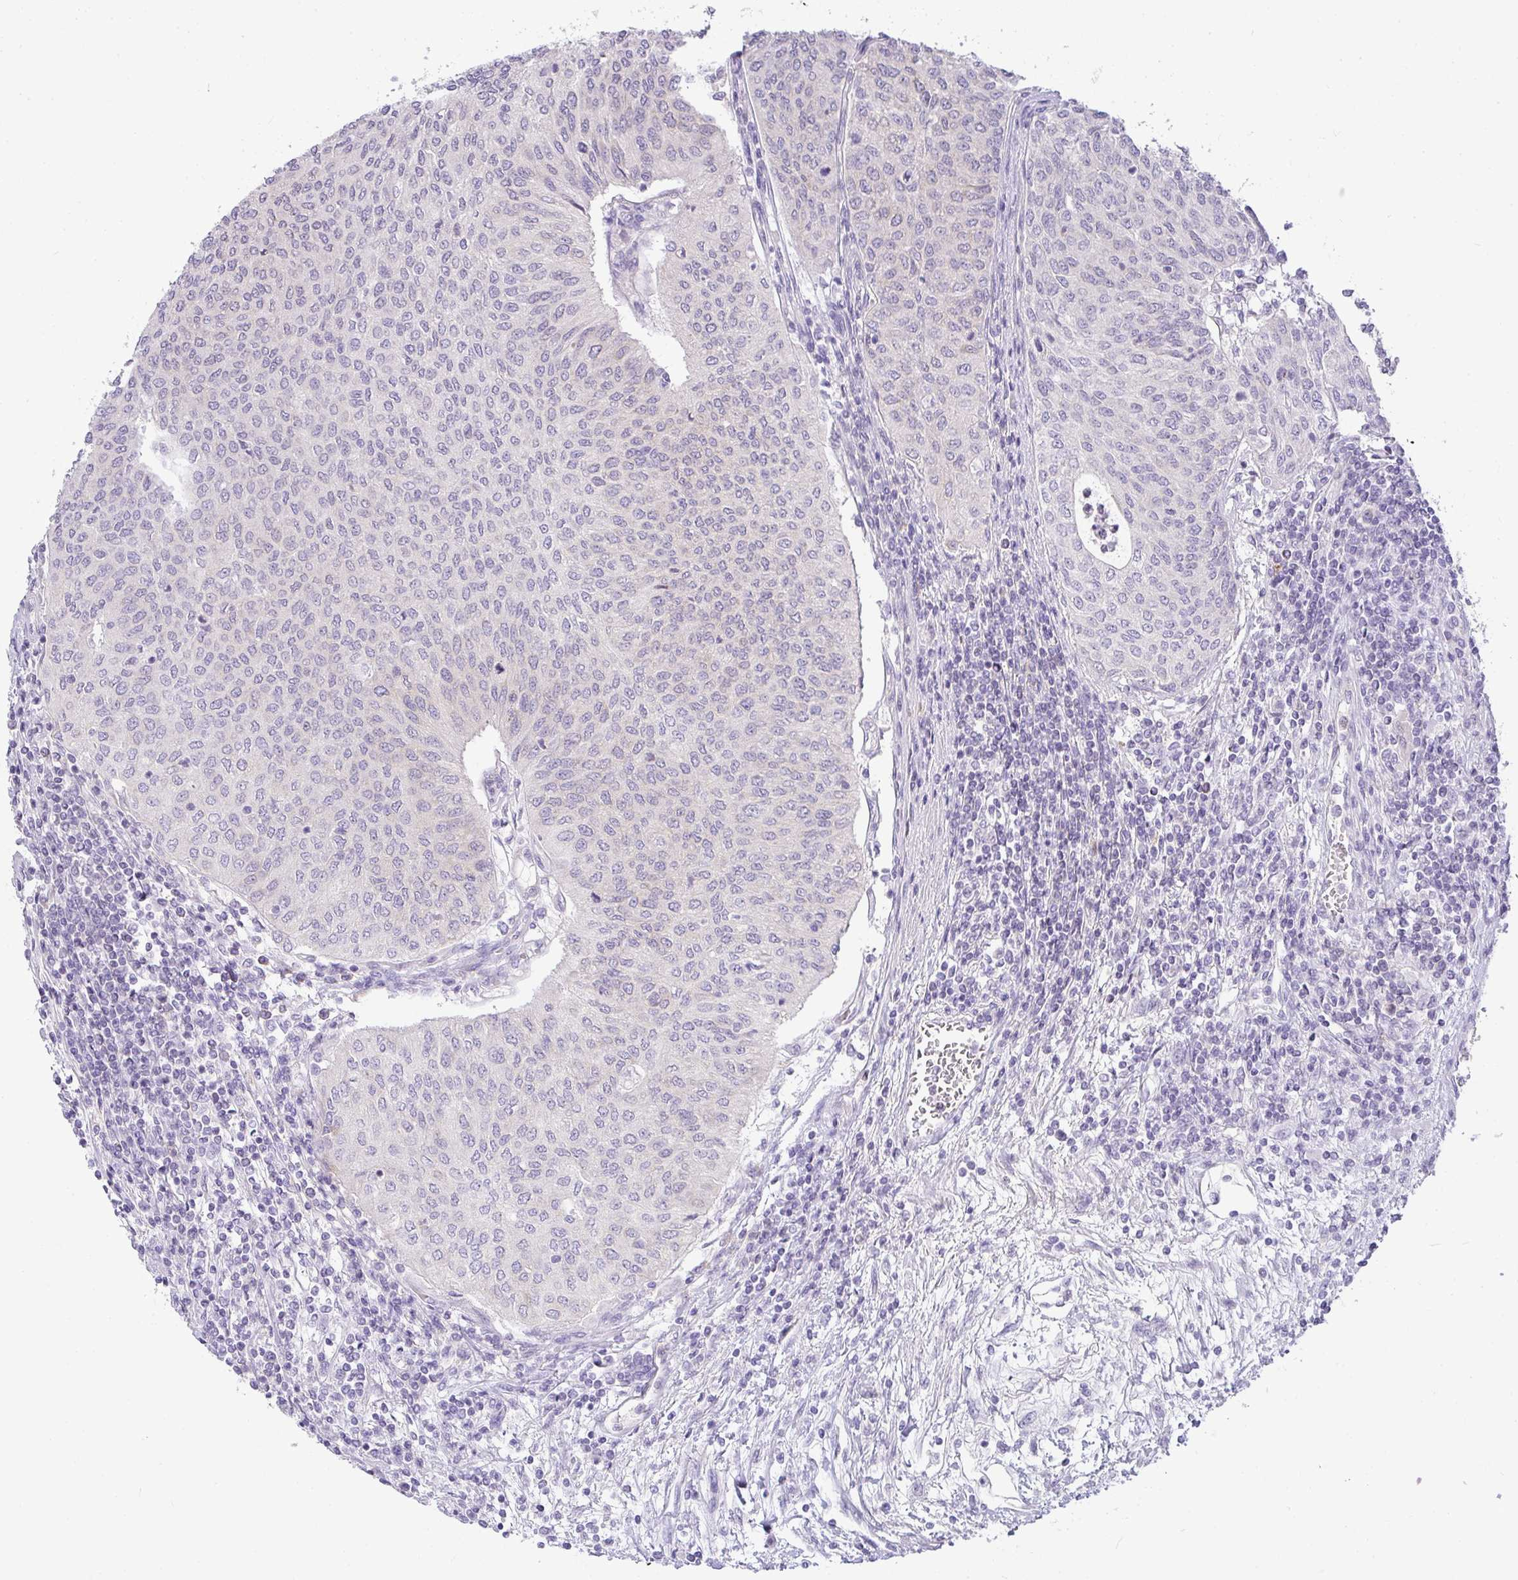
{"staining": {"intensity": "moderate", "quantity": "<25%", "location": "cytoplasmic/membranous"}, "tissue": "urothelial cancer", "cell_type": "Tumor cells", "image_type": "cancer", "snomed": [{"axis": "morphology", "description": "Urothelial carcinoma, High grade"}, {"axis": "topography", "description": "Urinary bladder"}], "caption": "An IHC image of neoplastic tissue is shown. Protein staining in brown highlights moderate cytoplasmic/membranous positivity in urothelial carcinoma (high-grade) within tumor cells.", "gene": "LIPE", "patient": {"sex": "female", "age": 79}}